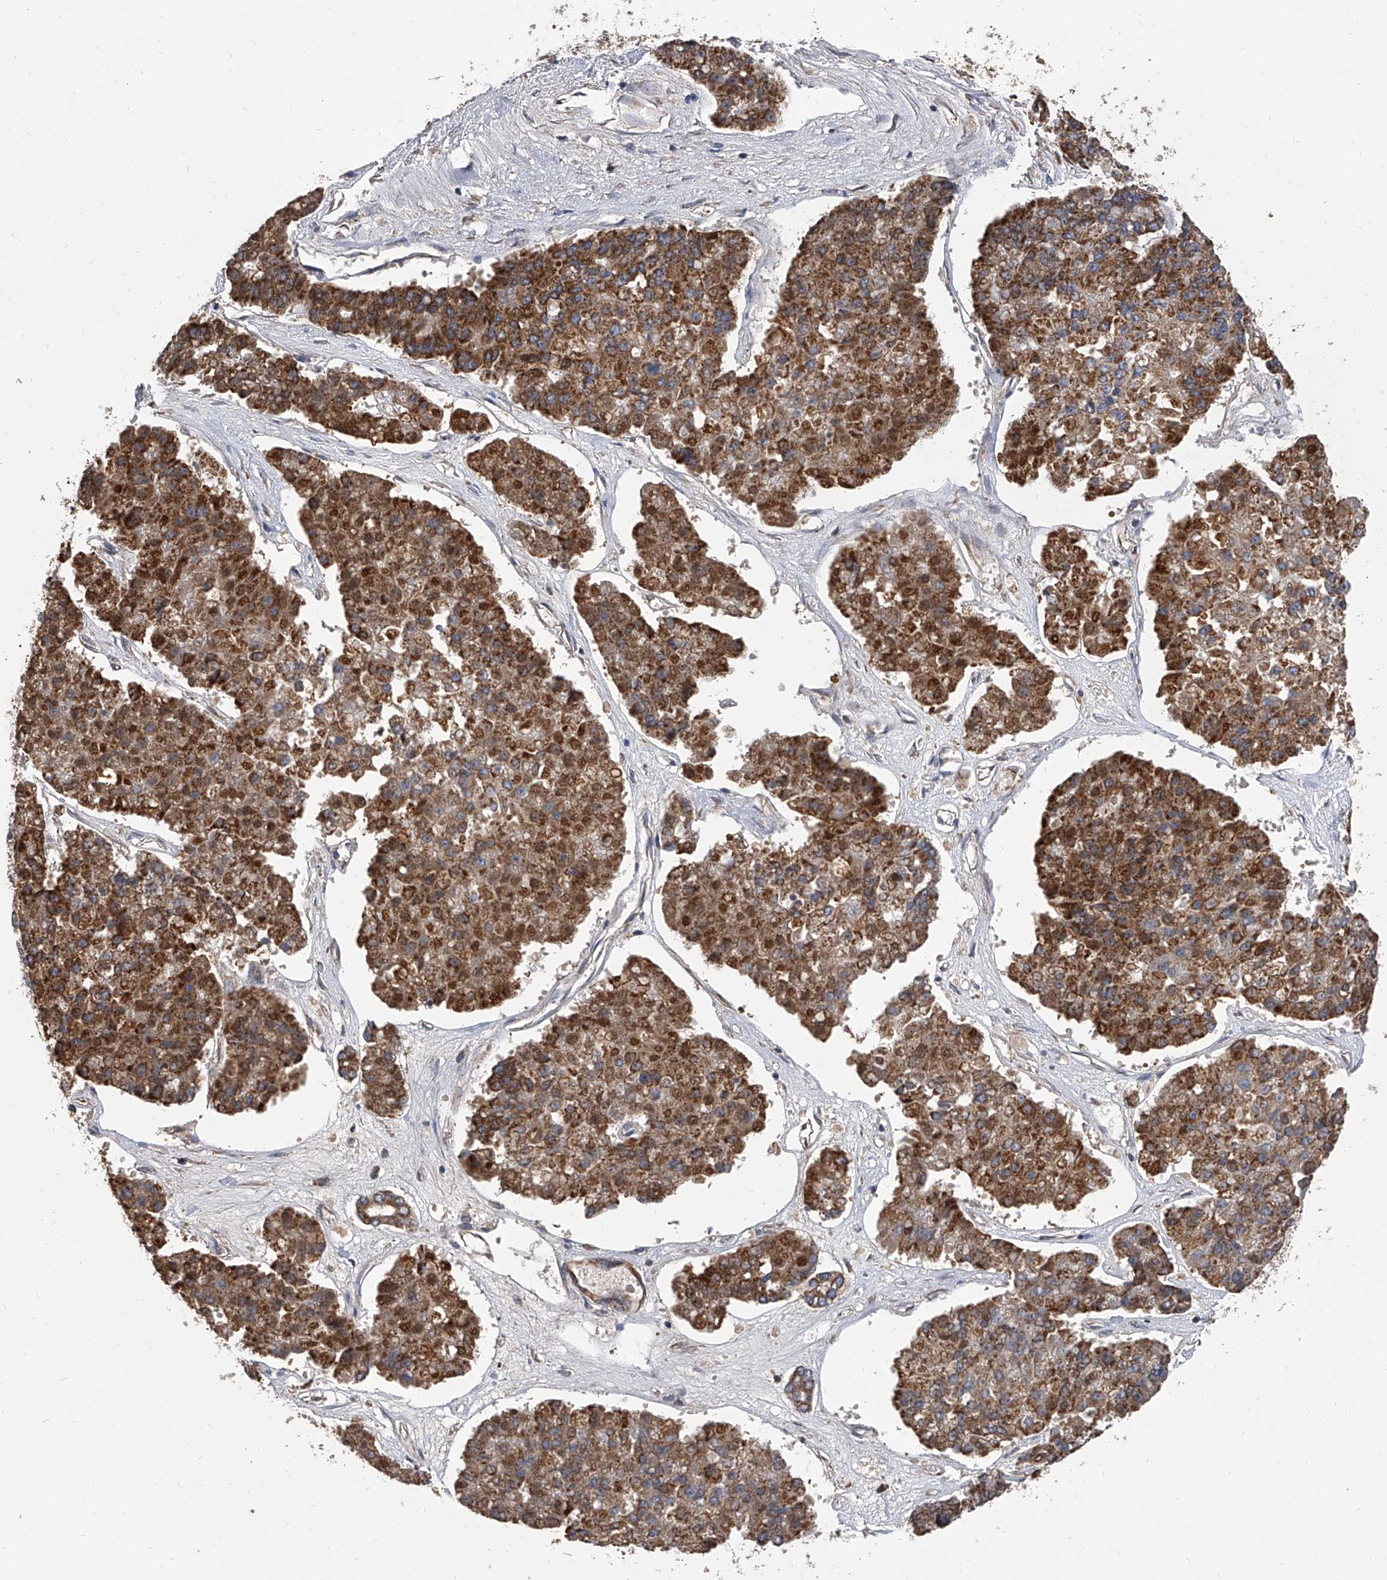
{"staining": {"intensity": "strong", "quantity": ">75%", "location": "cytoplasmic/membranous"}, "tissue": "pancreatic cancer", "cell_type": "Tumor cells", "image_type": "cancer", "snomed": [{"axis": "morphology", "description": "Adenocarcinoma, NOS"}, {"axis": "topography", "description": "Pancreas"}], "caption": "Immunohistochemical staining of pancreatic cancer (adenocarcinoma) reveals high levels of strong cytoplasmic/membranous staining in approximately >75% of tumor cells.", "gene": "MRPL28", "patient": {"sex": "male", "age": 50}}